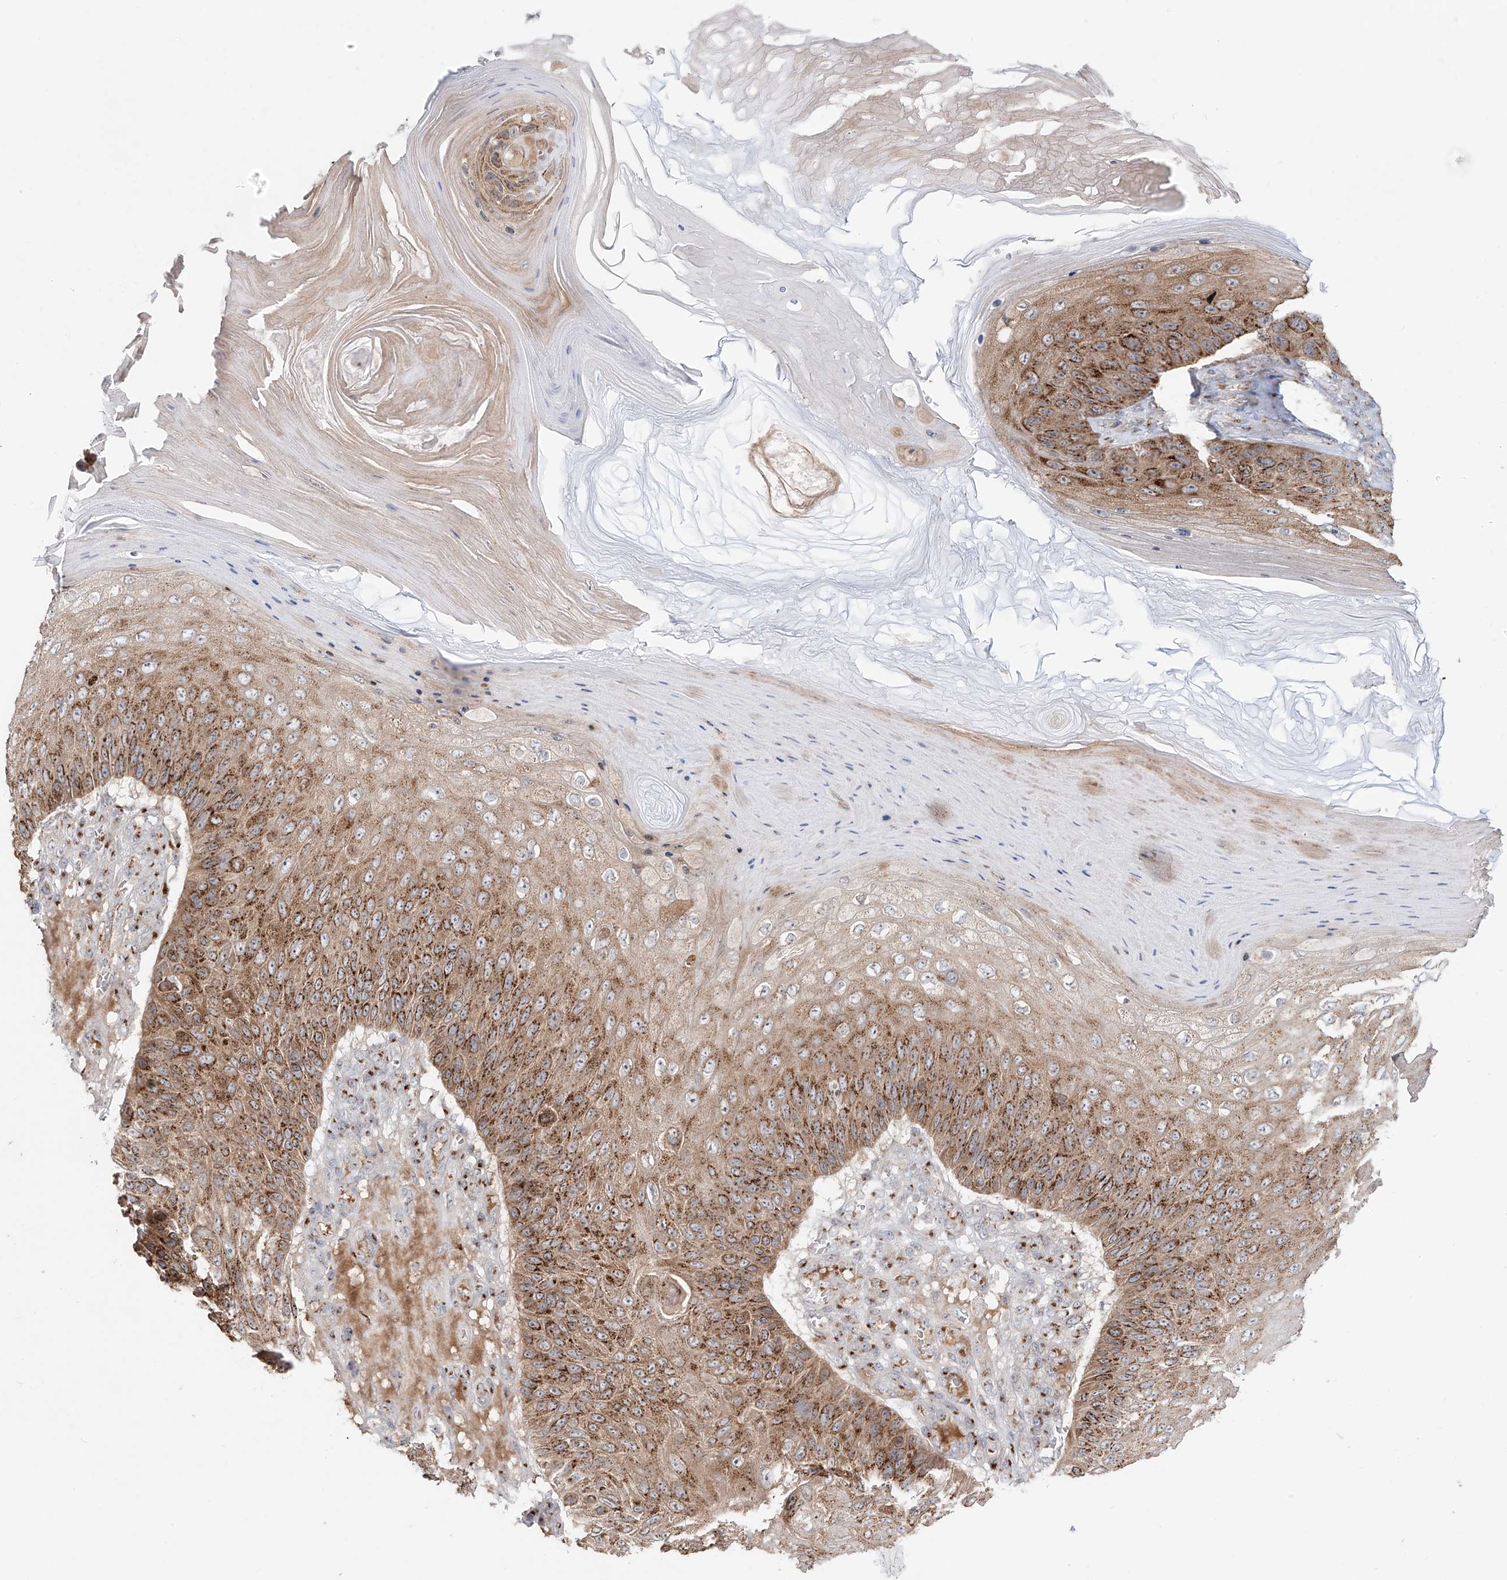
{"staining": {"intensity": "moderate", "quantity": ">75%", "location": "cytoplasmic/membranous"}, "tissue": "skin cancer", "cell_type": "Tumor cells", "image_type": "cancer", "snomed": [{"axis": "morphology", "description": "Squamous cell carcinoma, NOS"}, {"axis": "topography", "description": "Skin"}], "caption": "Skin squamous cell carcinoma was stained to show a protein in brown. There is medium levels of moderate cytoplasmic/membranous staining in about >75% of tumor cells.", "gene": "BSDC1", "patient": {"sex": "female", "age": 88}}